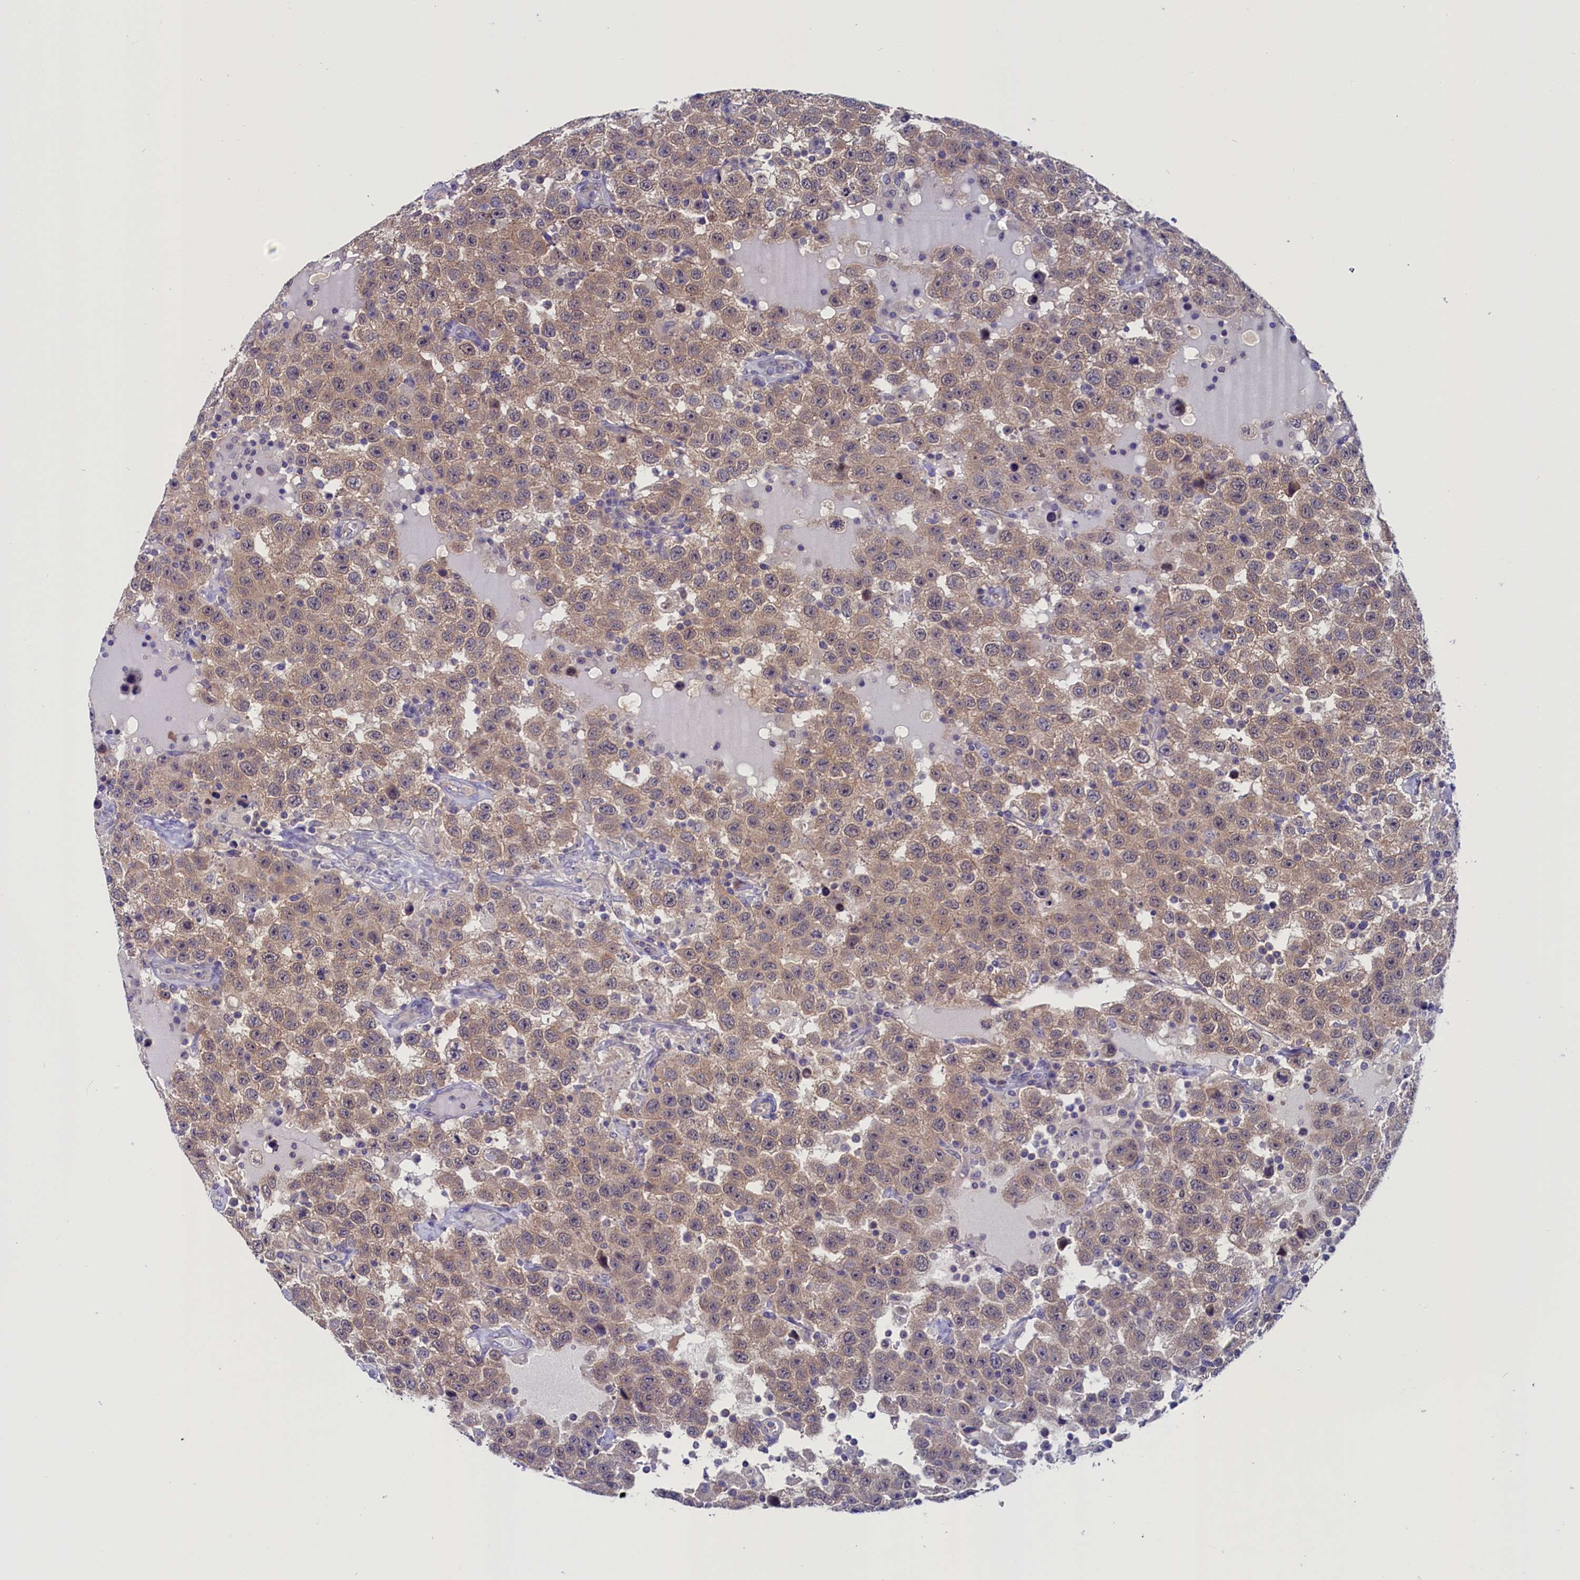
{"staining": {"intensity": "weak", "quantity": ">75%", "location": "cytoplasmic/membranous"}, "tissue": "testis cancer", "cell_type": "Tumor cells", "image_type": "cancer", "snomed": [{"axis": "morphology", "description": "Seminoma, NOS"}, {"axis": "topography", "description": "Testis"}], "caption": "A photomicrograph of human testis cancer stained for a protein displays weak cytoplasmic/membranous brown staining in tumor cells.", "gene": "CIAPIN1", "patient": {"sex": "male", "age": 41}}